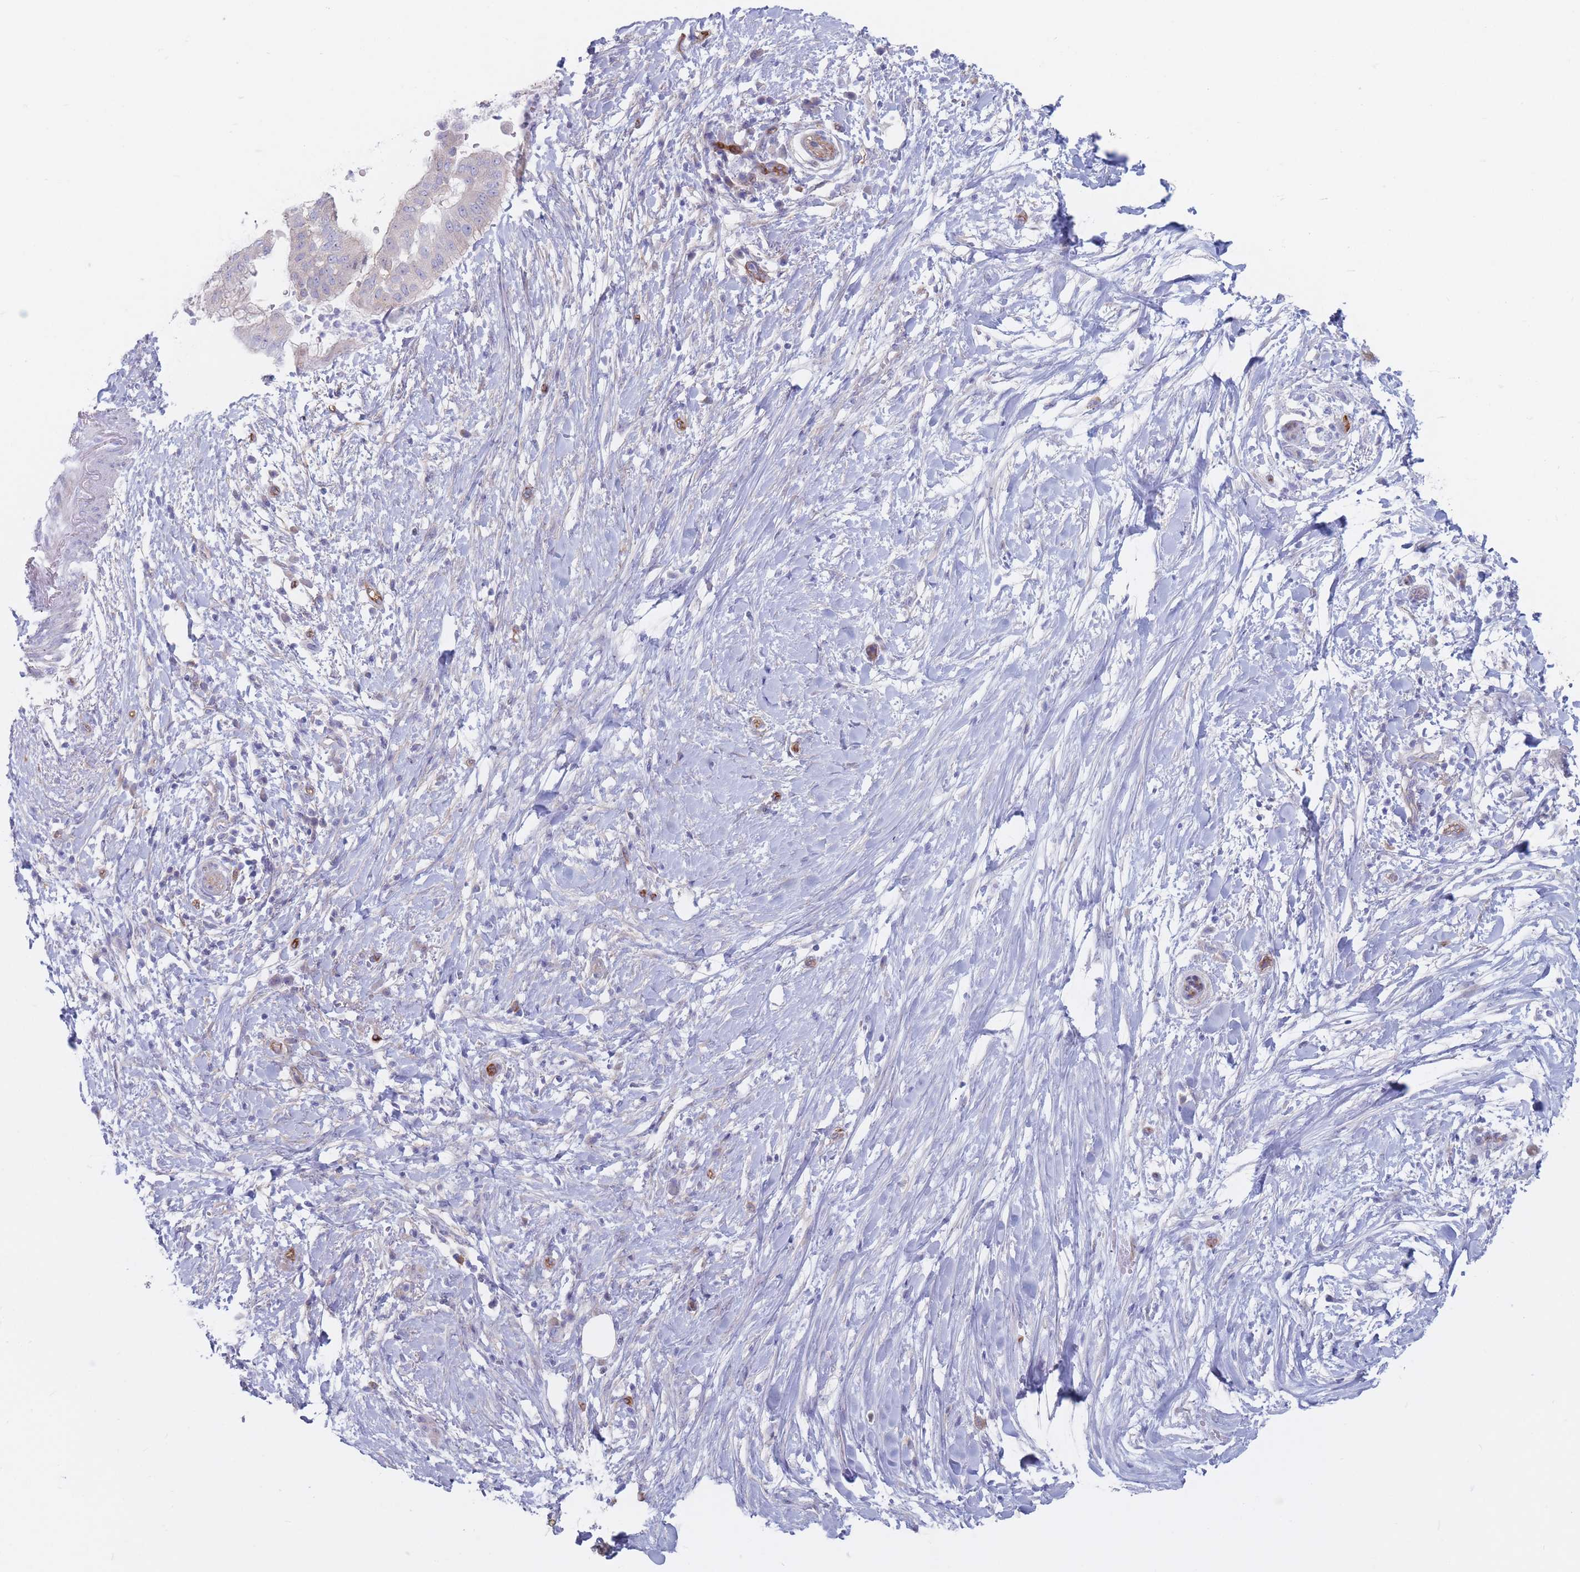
{"staining": {"intensity": "negative", "quantity": "none", "location": "none"}, "tissue": "pancreatic cancer", "cell_type": "Tumor cells", "image_type": "cancer", "snomed": [{"axis": "morphology", "description": "Adenocarcinoma, NOS"}, {"axis": "topography", "description": "Pancreas"}], "caption": "Pancreatic cancer stained for a protein using immunohistochemistry (IHC) shows no expression tumor cells.", "gene": "PLPP1", "patient": {"sex": "male", "age": 68}}